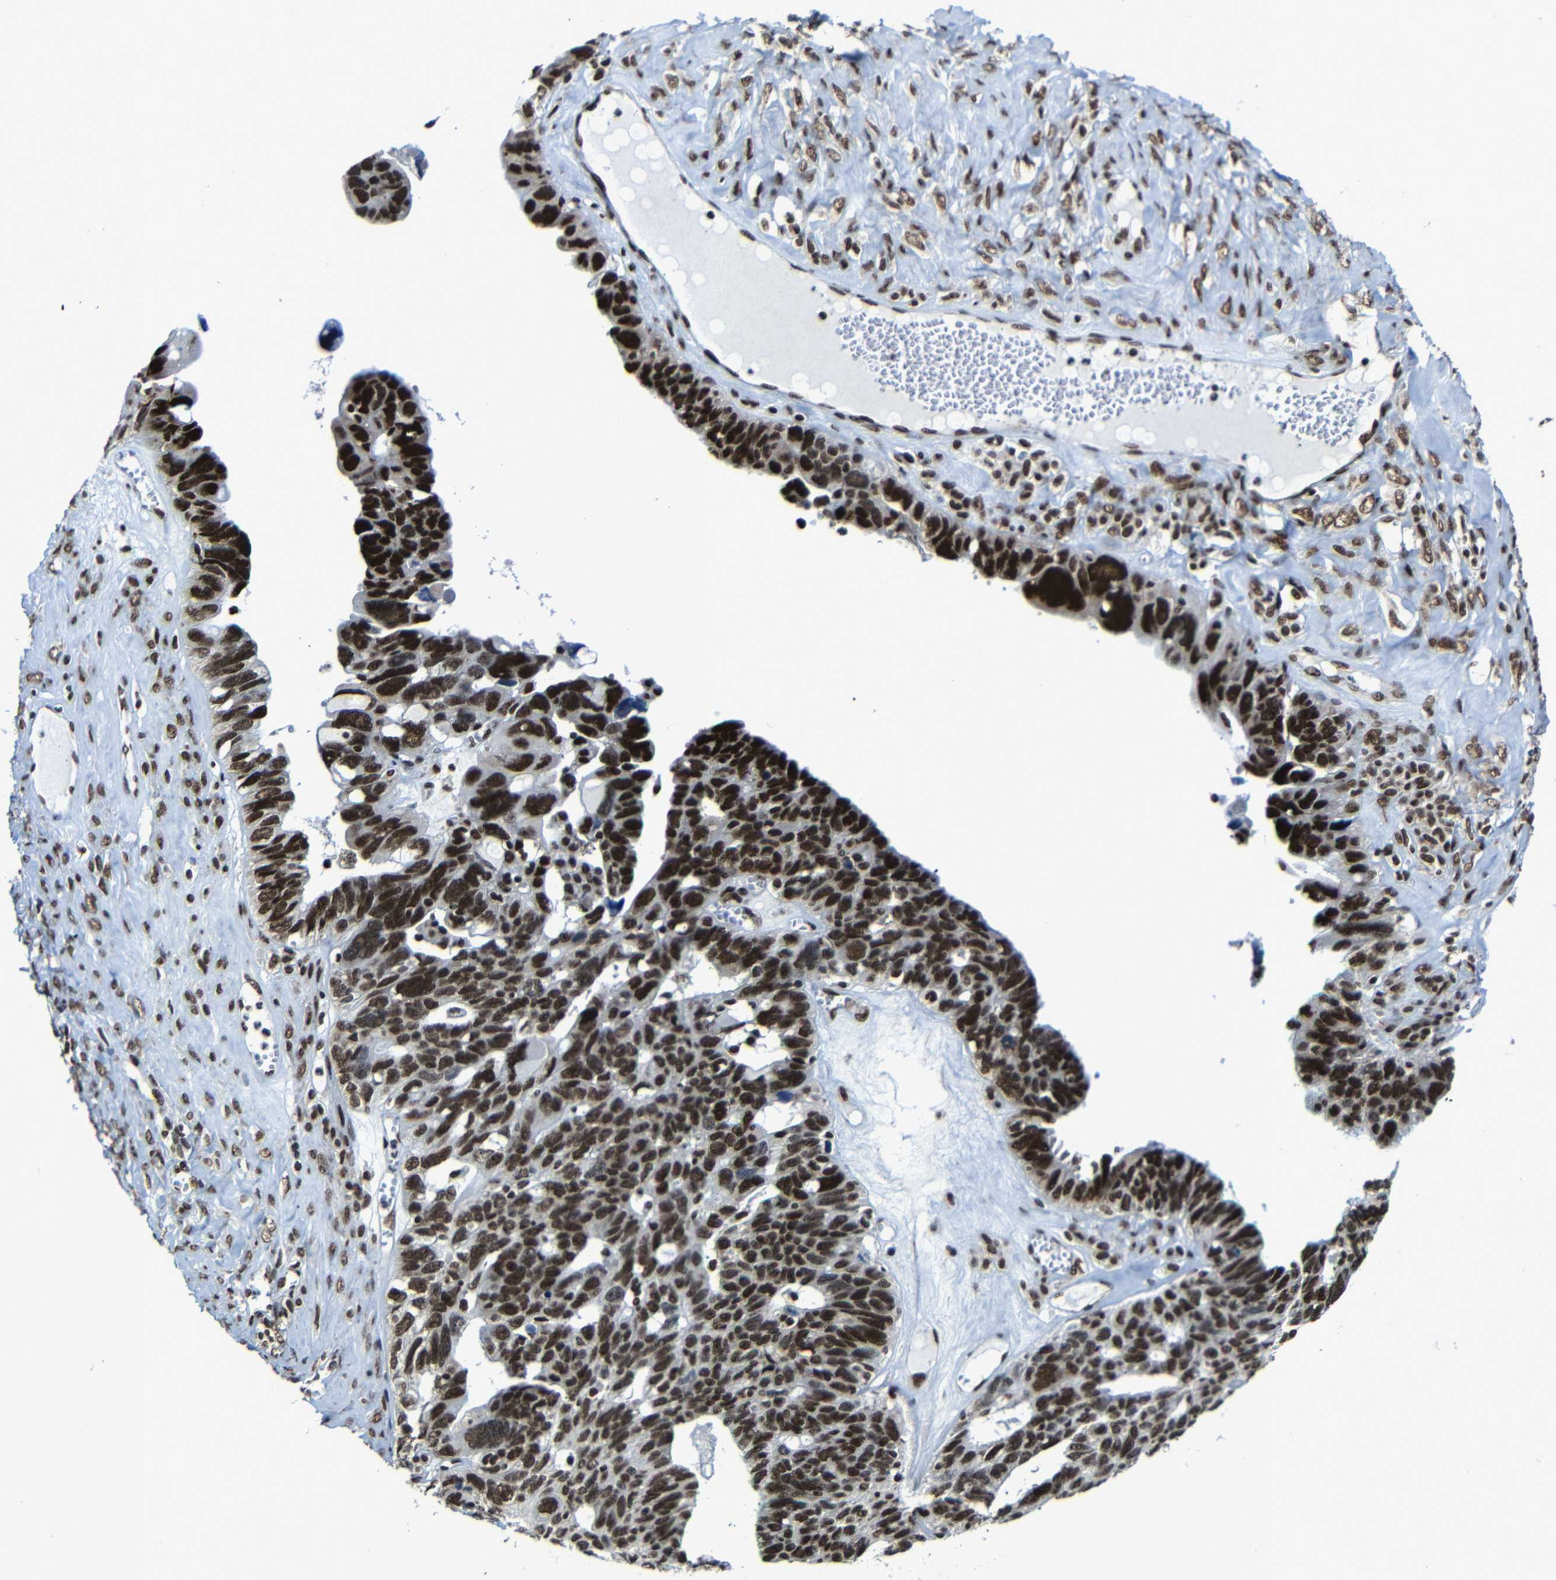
{"staining": {"intensity": "strong", "quantity": ">75%", "location": "nuclear"}, "tissue": "ovarian cancer", "cell_type": "Tumor cells", "image_type": "cancer", "snomed": [{"axis": "morphology", "description": "Cystadenocarcinoma, serous, NOS"}, {"axis": "topography", "description": "Ovary"}], "caption": "IHC staining of ovarian serous cystadenocarcinoma, which demonstrates high levels of strong nuclear staining in approximately >75% of tumor cells indicating strong nuclear protein positivity. The staining was performed using DAB (3,3'-diaminobenzidine) (brown) for protein detection and nuclei were counterstained in hematoxylin (blue).", "gene": "PTBP1", "patient": {"sex": "female", "age": 79}}